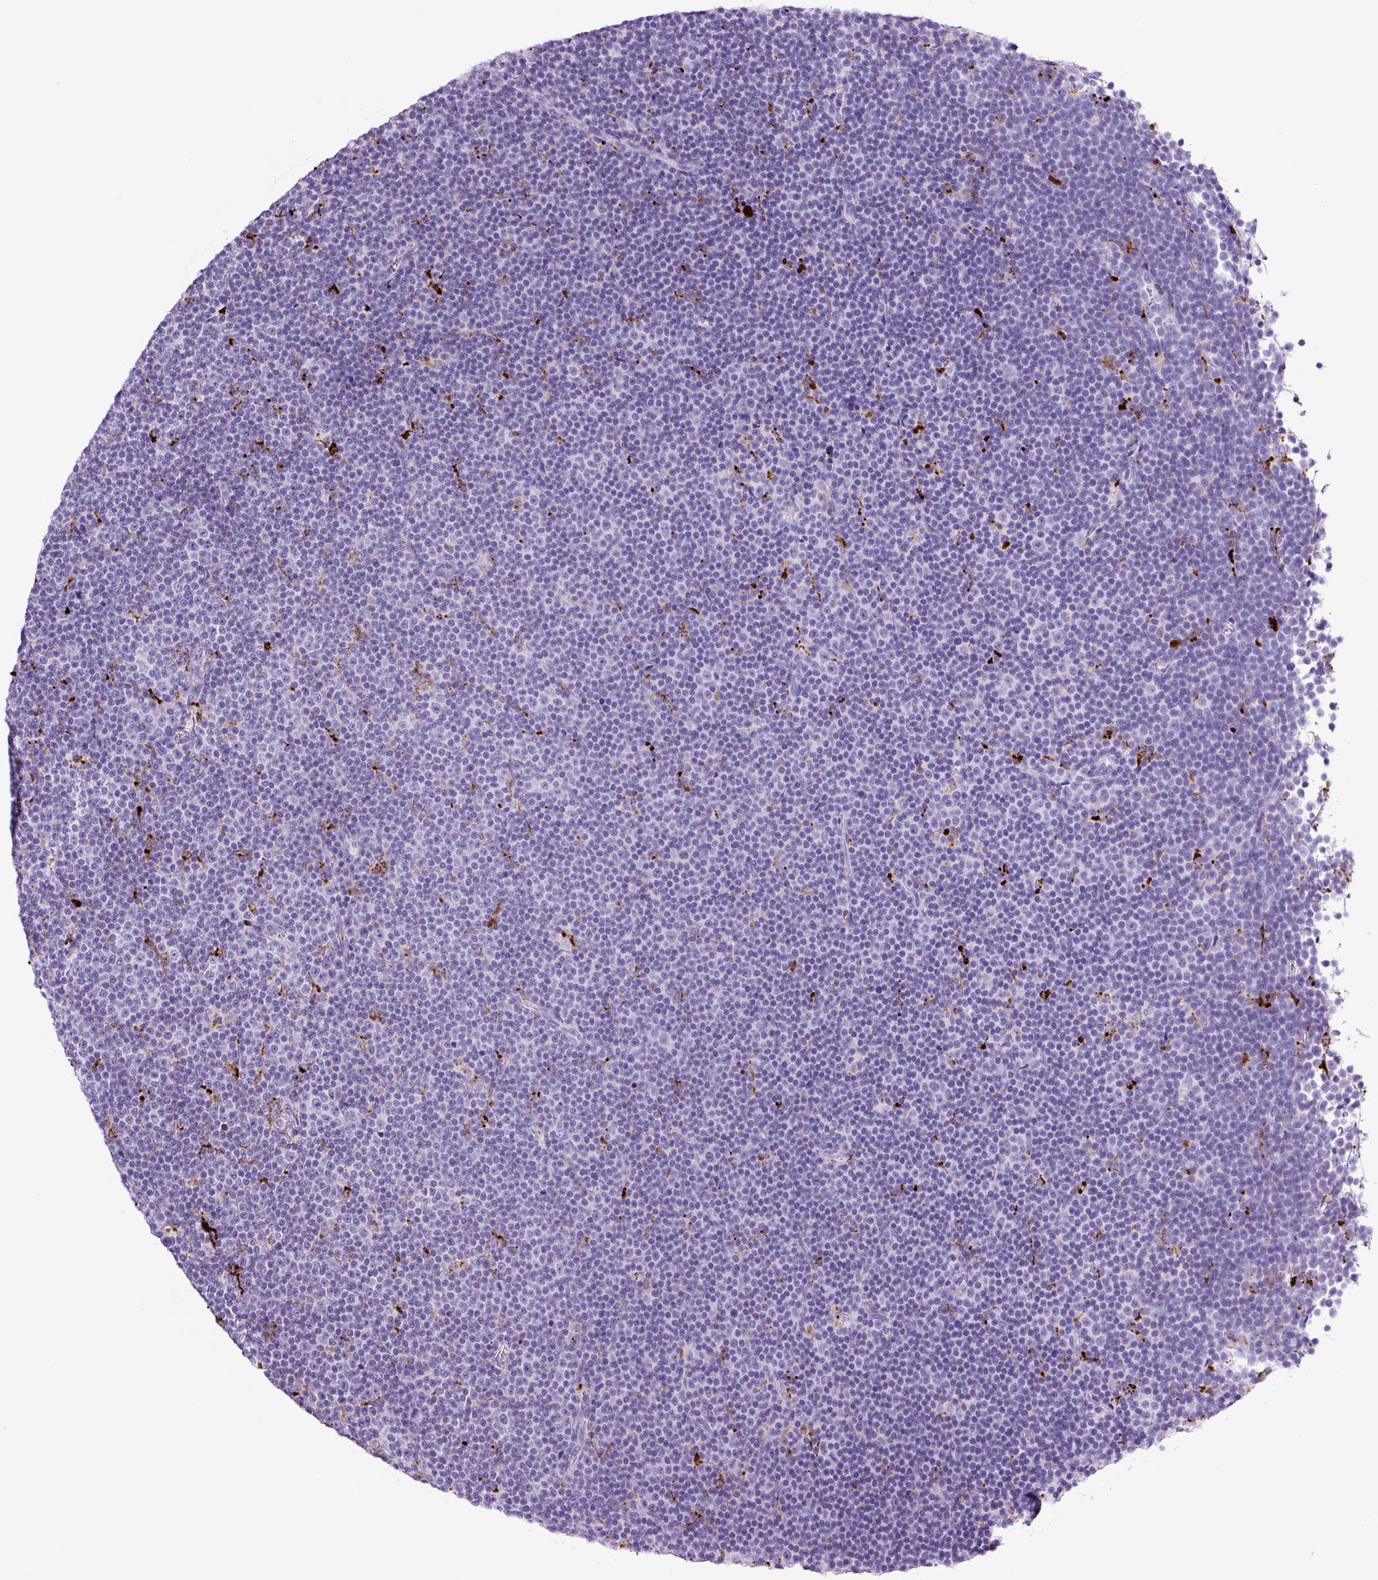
{"staining": {"intensity": "negative", "quantity": "none", "location": "none"}, "tissue": "lymphoma", "cell_type": "Tumor cells", "image_type": "cancer", "snomed": [{"axis": "morphology", "description": "Malignant lymphoma, non-Hodgkin's type, Low grade"}, {"axis": "topography", "description": "Lymph node"}], "caption": "Image shows no significant protein positivity in tumor cells of malignant lymphoma, non-Hodgkin's type (low-grade). (DAB immunohistochemistry visualized using brightfield microscopy, high magnification).", "gene": "LCN10", "patient": {"sex": "female", "age": 67}}